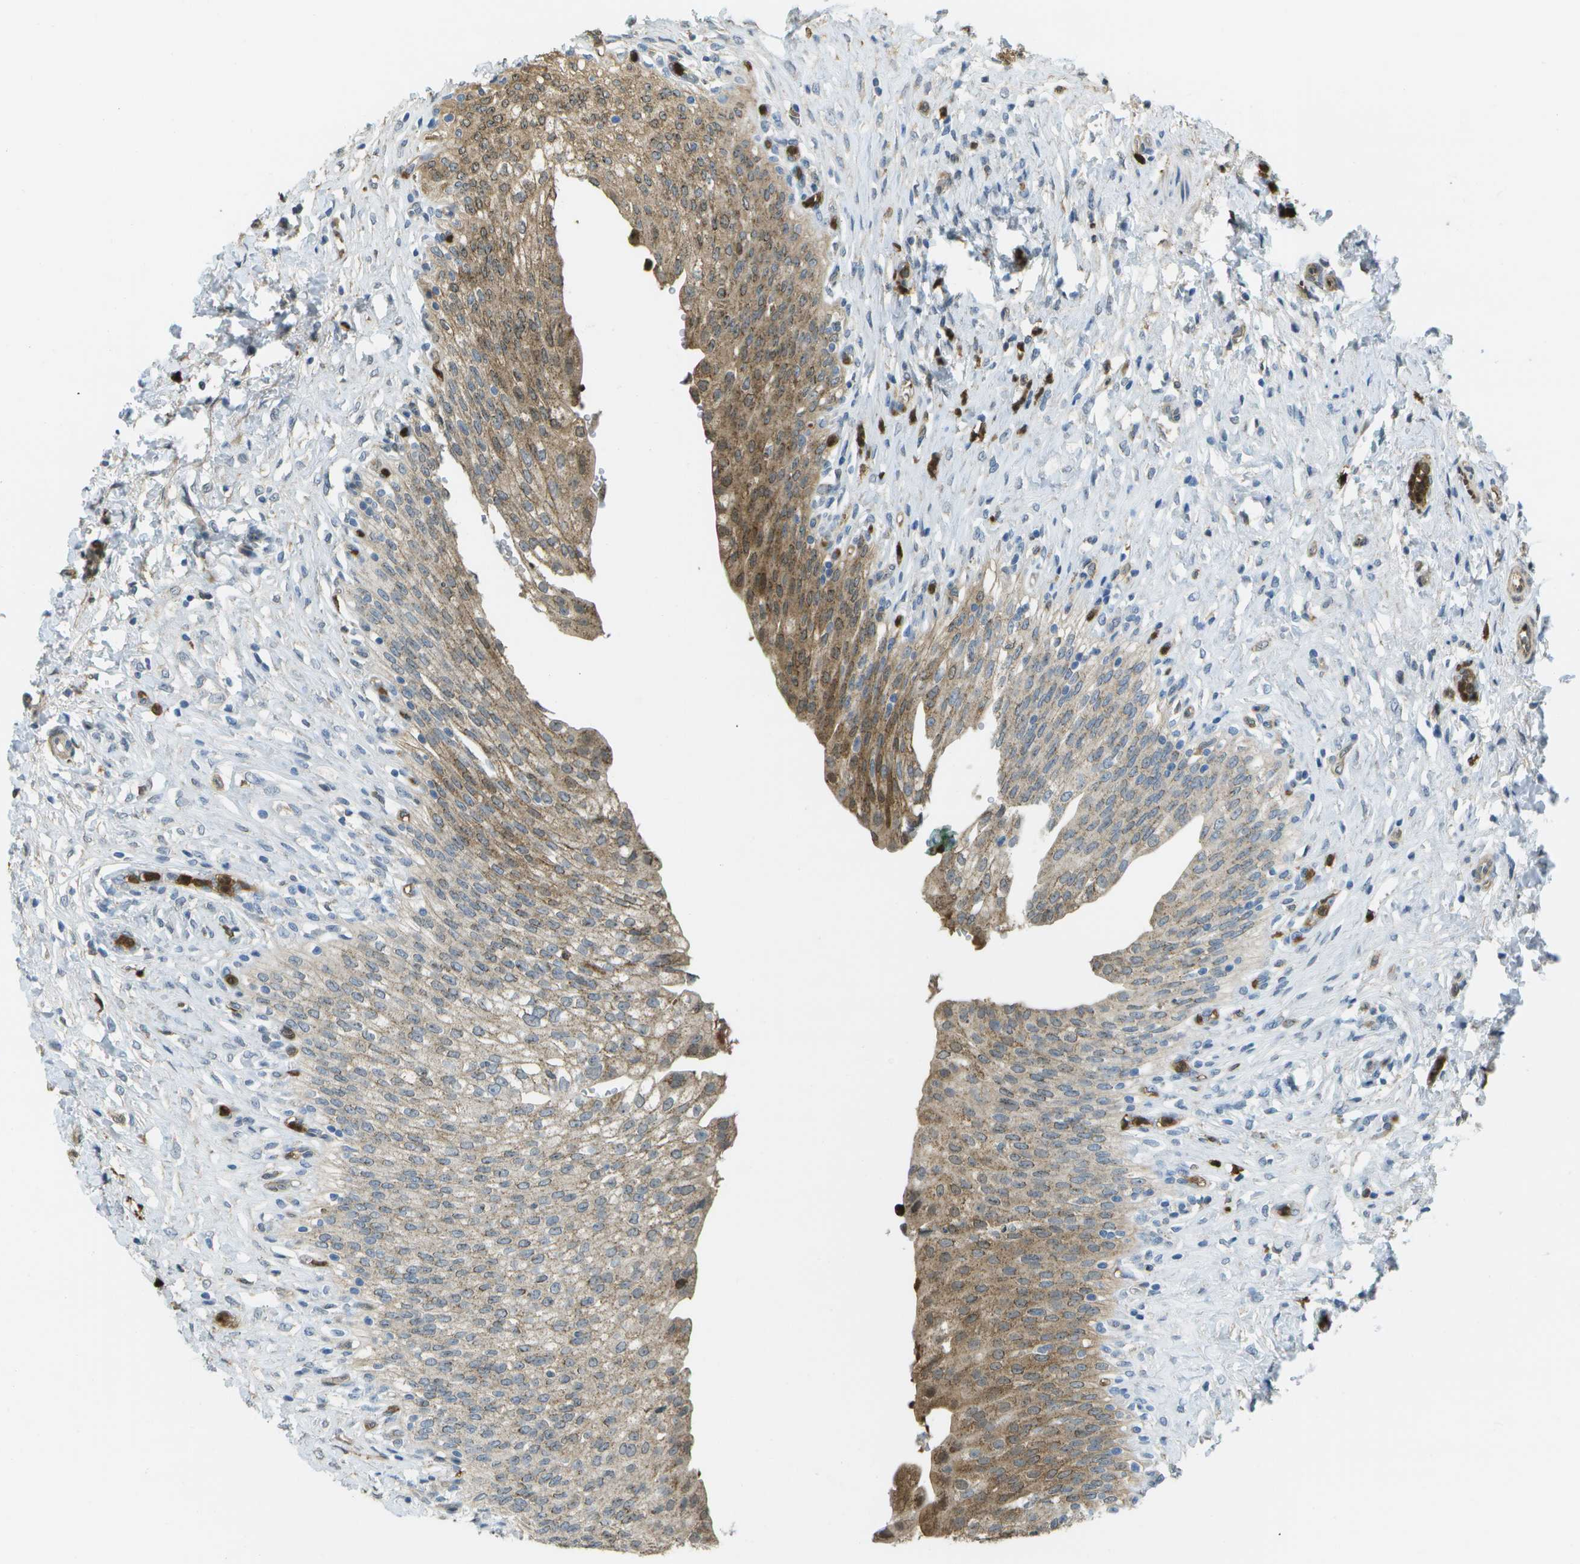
{"staining": {"intensity": "moderate", "quantity": ">75%", "location": "cytoplasmic/membranous"}, "tissue": "urinary bladder", "cell_type": "Urothelial cells", "image_type": "normal", "snomed": [{"axis": "morphology", "description": "Urothelial carcinoma, High grade"}, {"axis": "topography", "description": "Urinary bladder"}], "caption": "Protein staining of benign urinary bladder exhibits moderate cytoplasmic/membranous staining in approximately >75% of urothelial cells. (Brightfield microscopy of DAB IHC at high magnification).", "gene": "CACHD1", "patient": {"sex": "male", "age": 46}}